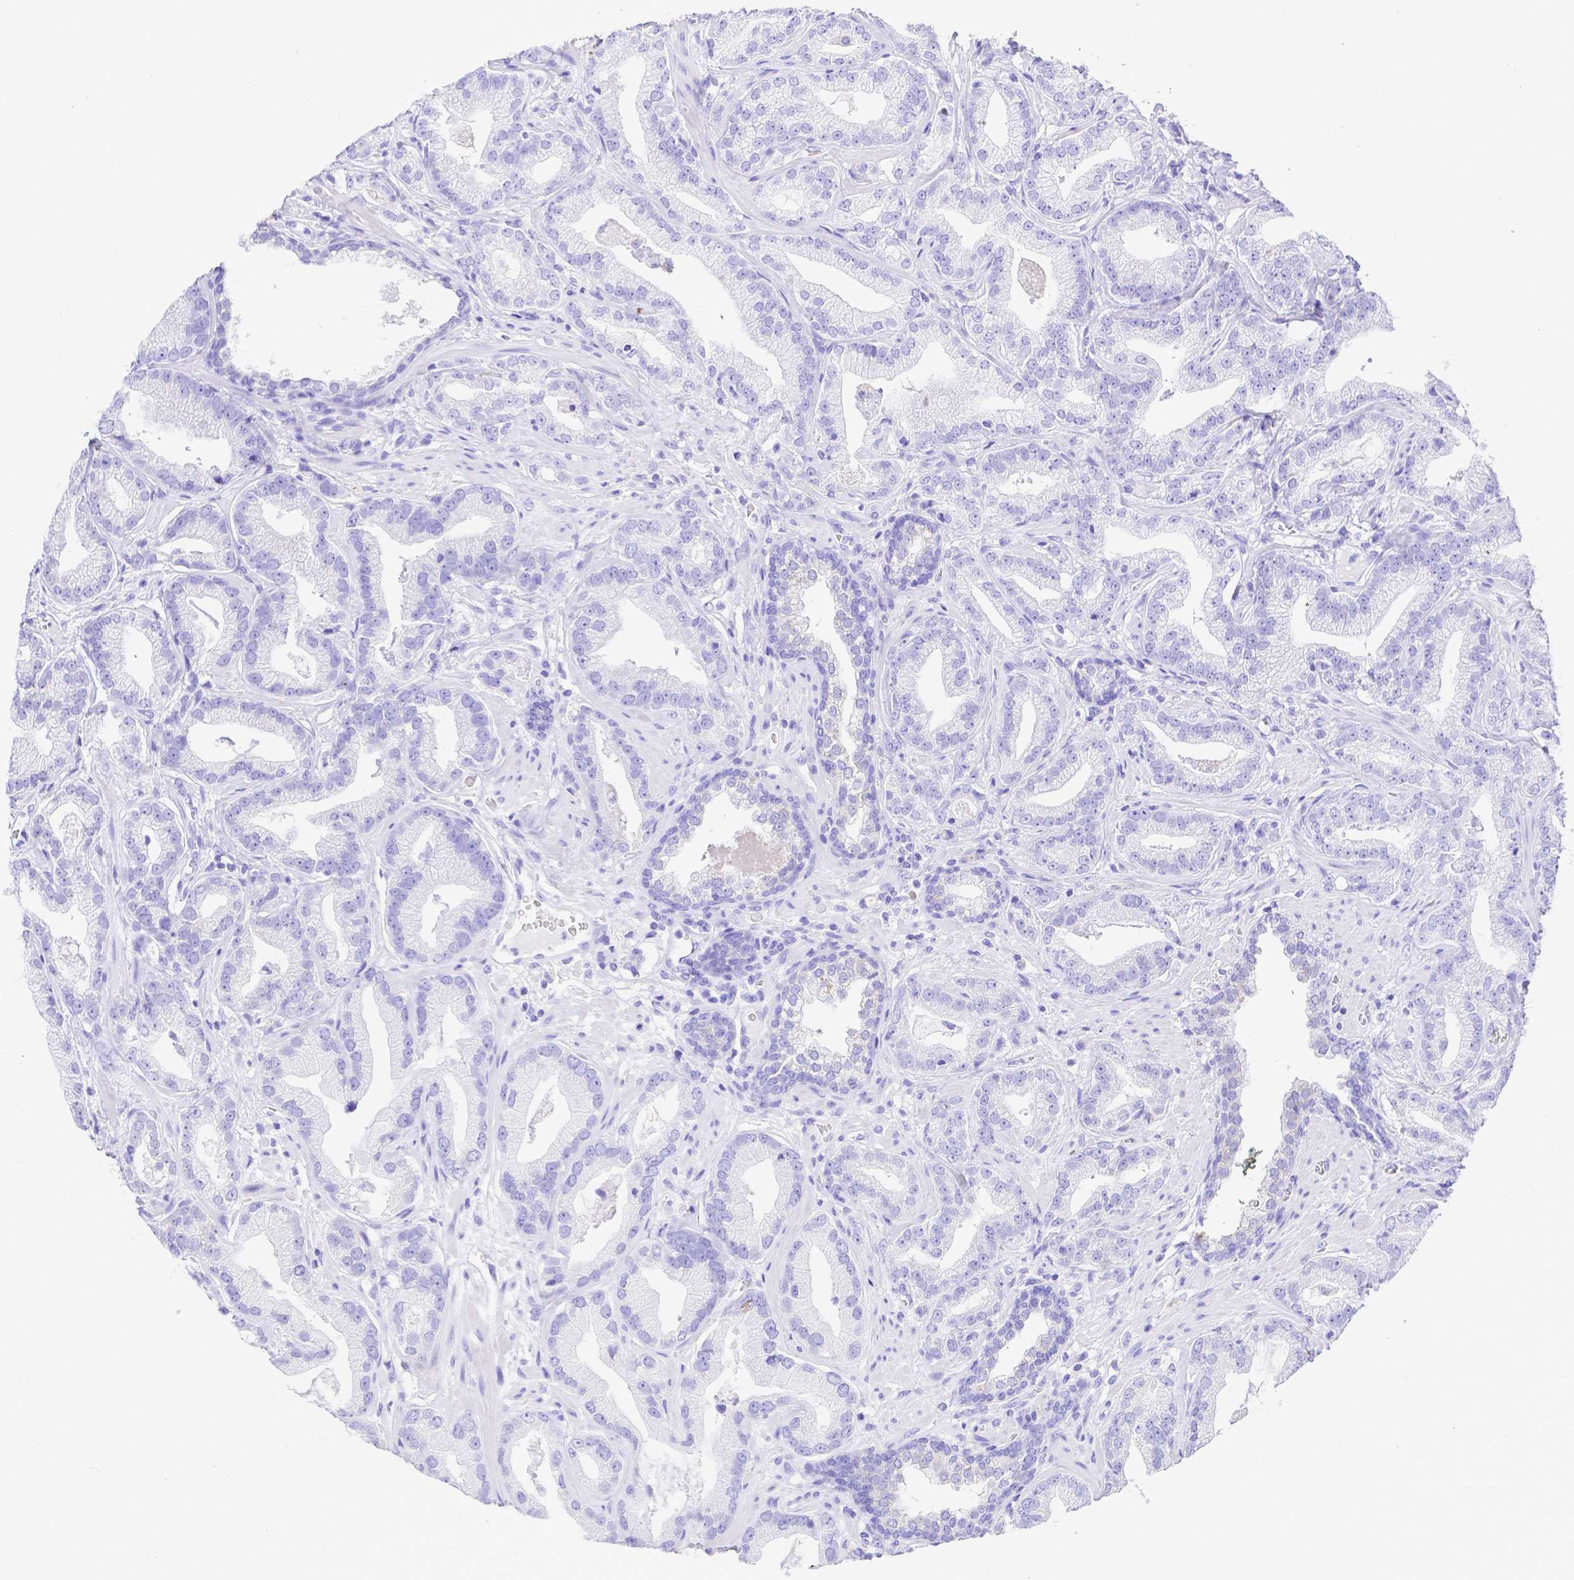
{"staining": {"intensity": "negative", "quantity": "none", "location": "none"}, "tissue": "prostate cancer", "cell_type": "Tumor cells", "image_type": "cancer", "snomed": [{"axis": "morphology", "description": "Adenocarcinoma, Low grade"}, {"axis": "topography", "description": "Prostate"}], "caption": "Immunohistochemistry micrograph of neoplastic tissue: adenocarcinoma (low-grade) (prostate) stained with DAB (3,3'-diaminobenzidine) demonstrates no significant protein positivity in tumor cells.", "gene": "SMR3A", "patient": {"sex": "male", "age": 62}}